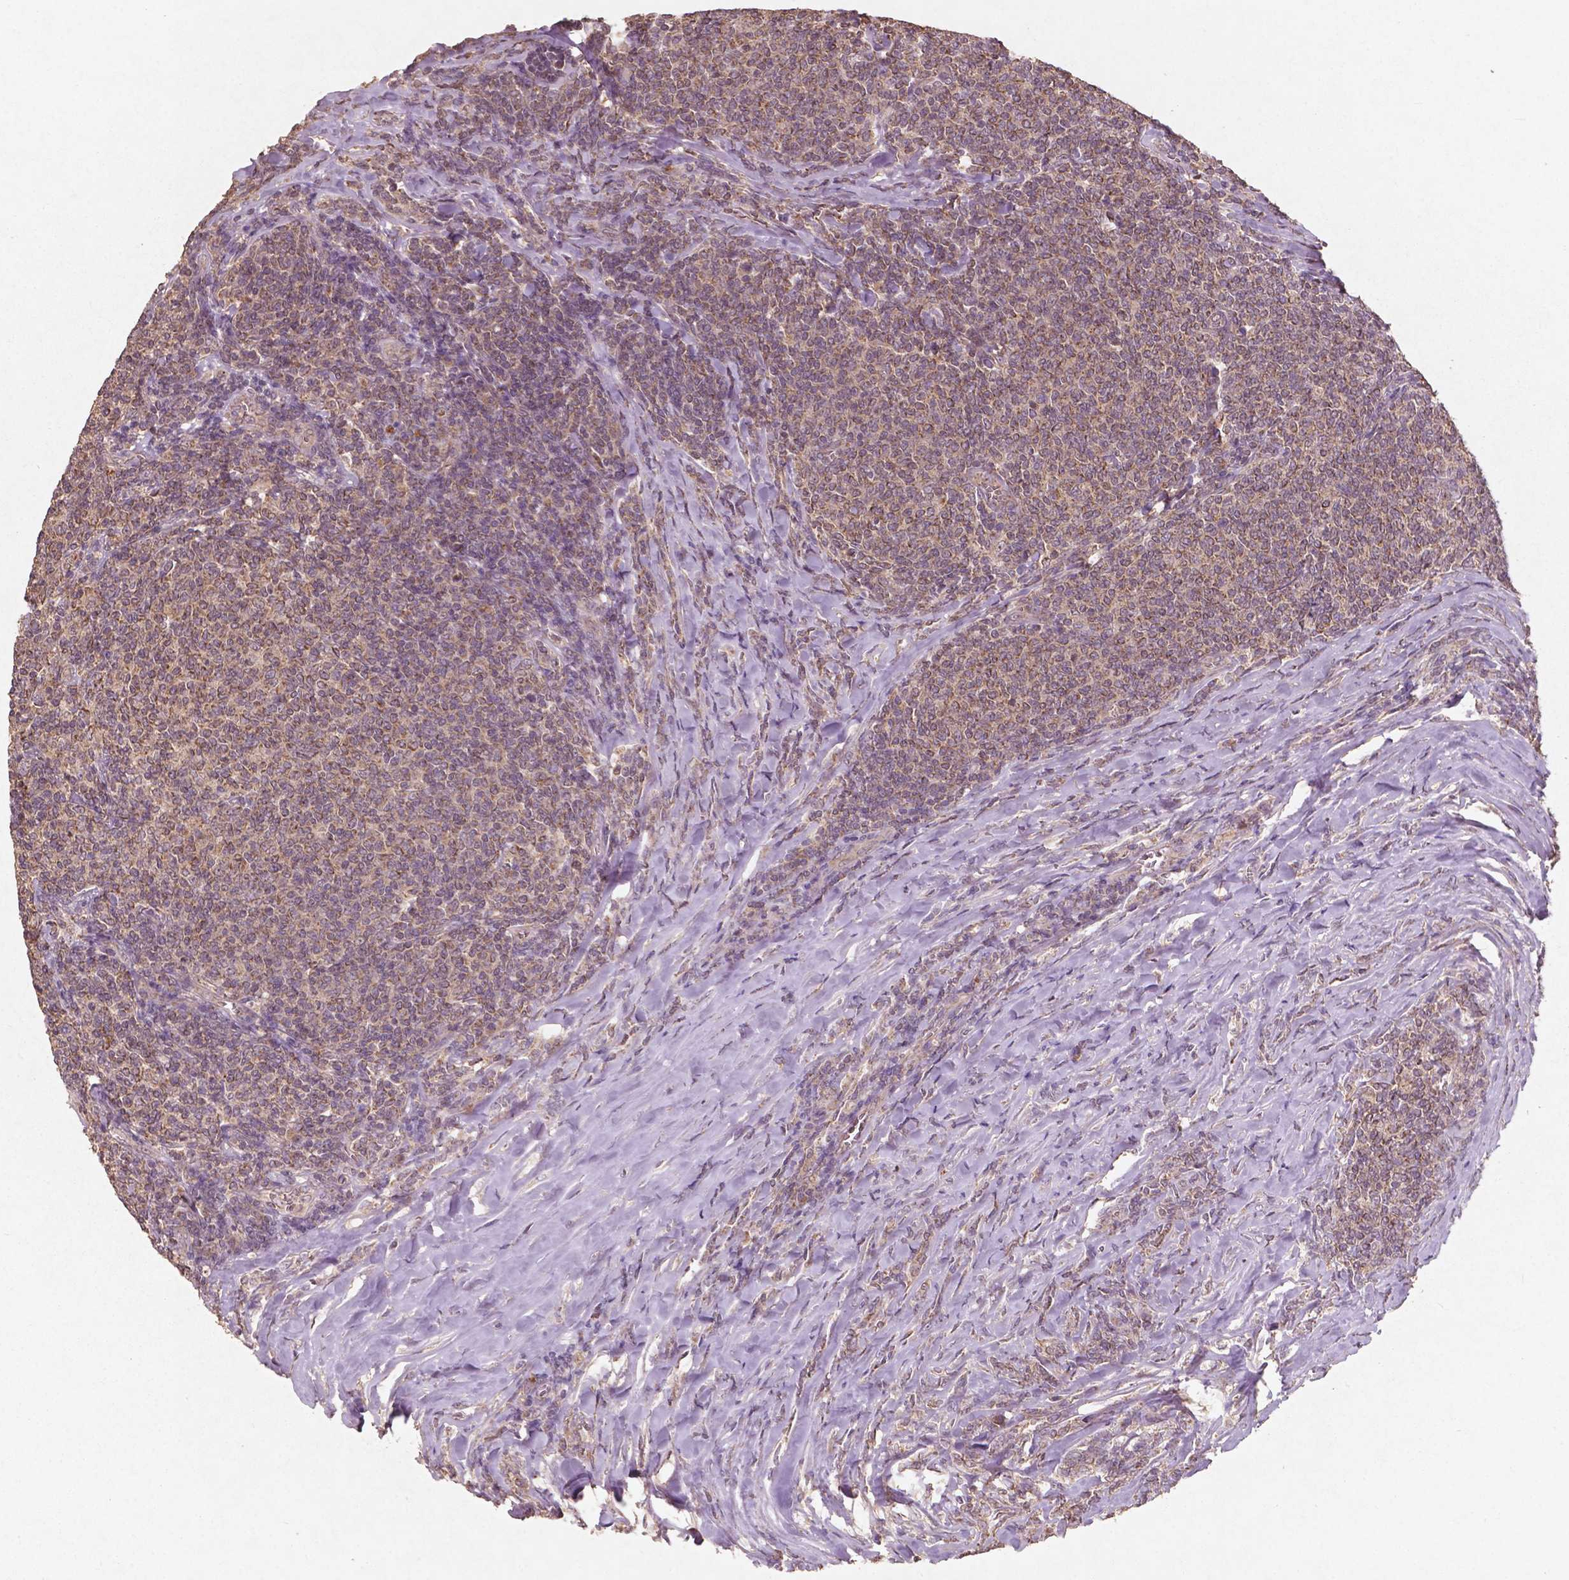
{"staining": {"intensity": "weak", "quantity": ">75%", "location": "cytoplasmic/membranous"}, "tissue": "lymphoma", "cell_type": "Tumor cells", "image_type": "cancer", "snomed": [{"axis": "morphology", "description": "Malignant lymphoma, non-Hodgkin's type, Low grade"}, {"axis": "topography", "description": "Lymph node"}], "caption": "Malignant lymphoma, non-Hodgkin's type (low-grade) tissue reveals weak cytoplasmic/membranous positivity in approximately >75% of tumor cells", "gene": "ST6GALNAC5", "patient": {"sex": "male", "age": 52}}